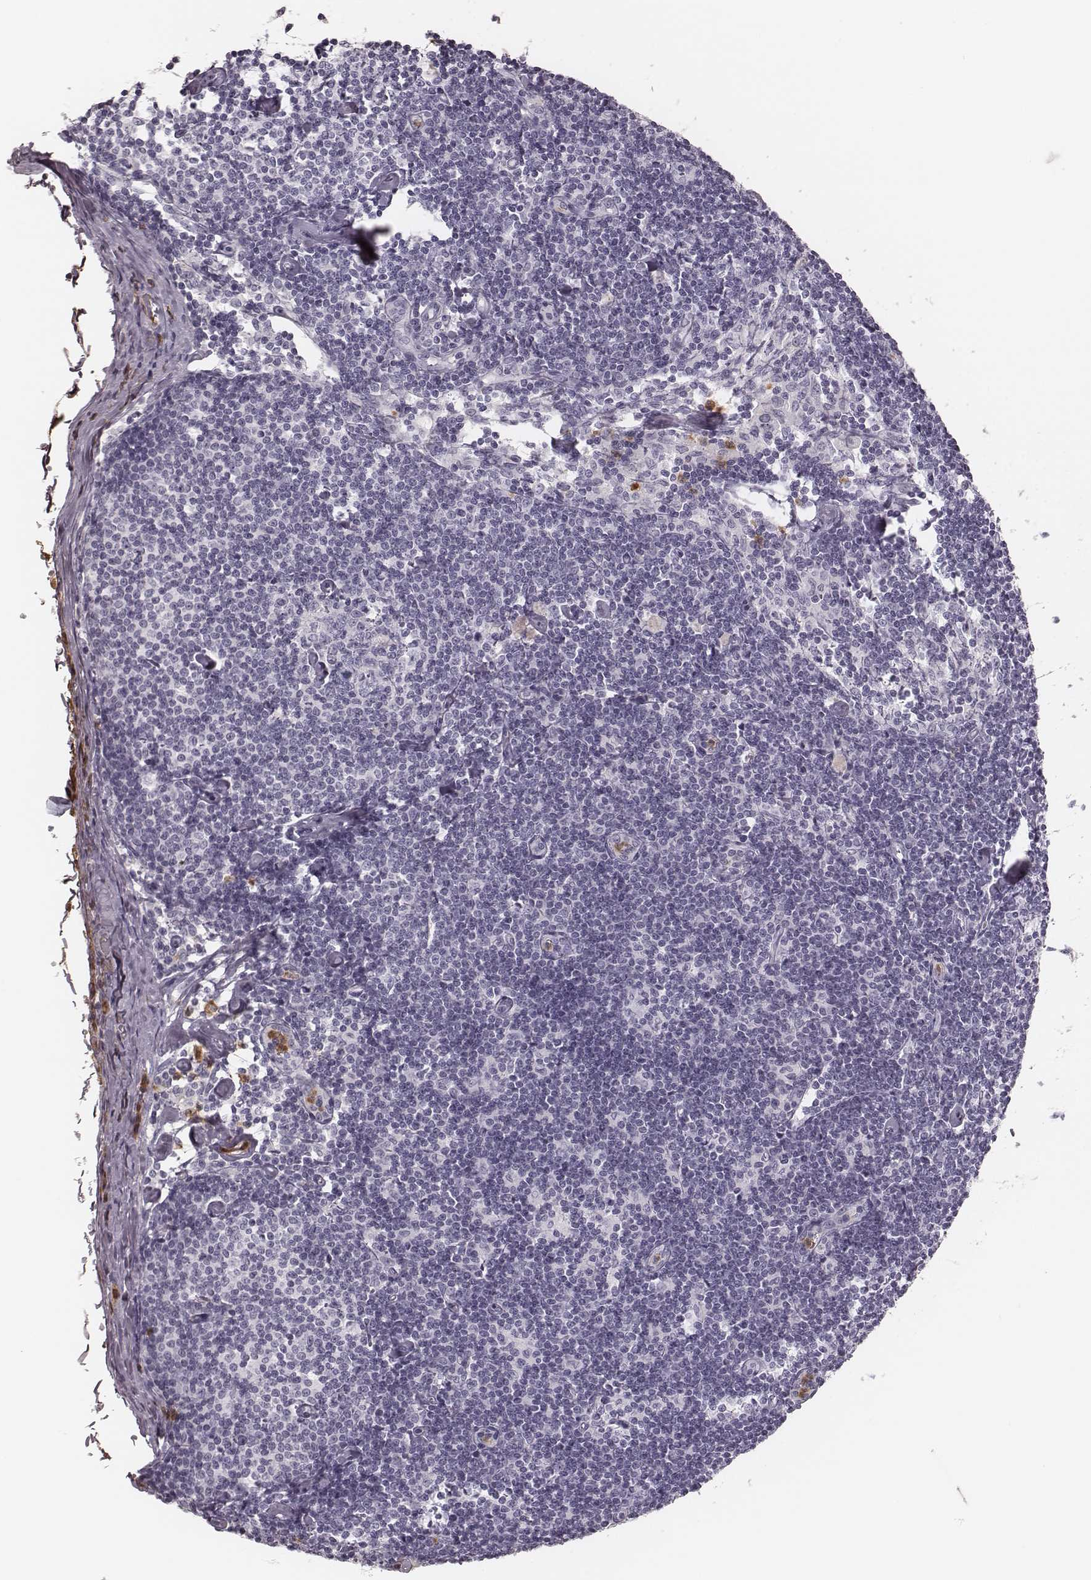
{"staining": {"intensity": "negative", "quantity": "none", "location": "none"}, "tissue": "lymph node", "cell_type": "Germinal center cells", "image_type": "normal", "snomed": [{"axis": "morphology", "description": "Normal tissue, NOS"}, {"axis": "topography", "description": "Lymph node"}], "caption": "A photomicrograph of human lymph node is negative for staining in germinal center cells. (DAB immunohistochemistry (IHC), high magnification).", "gene": "ELANE", "patient": {"sex": "female", "age": 42}}